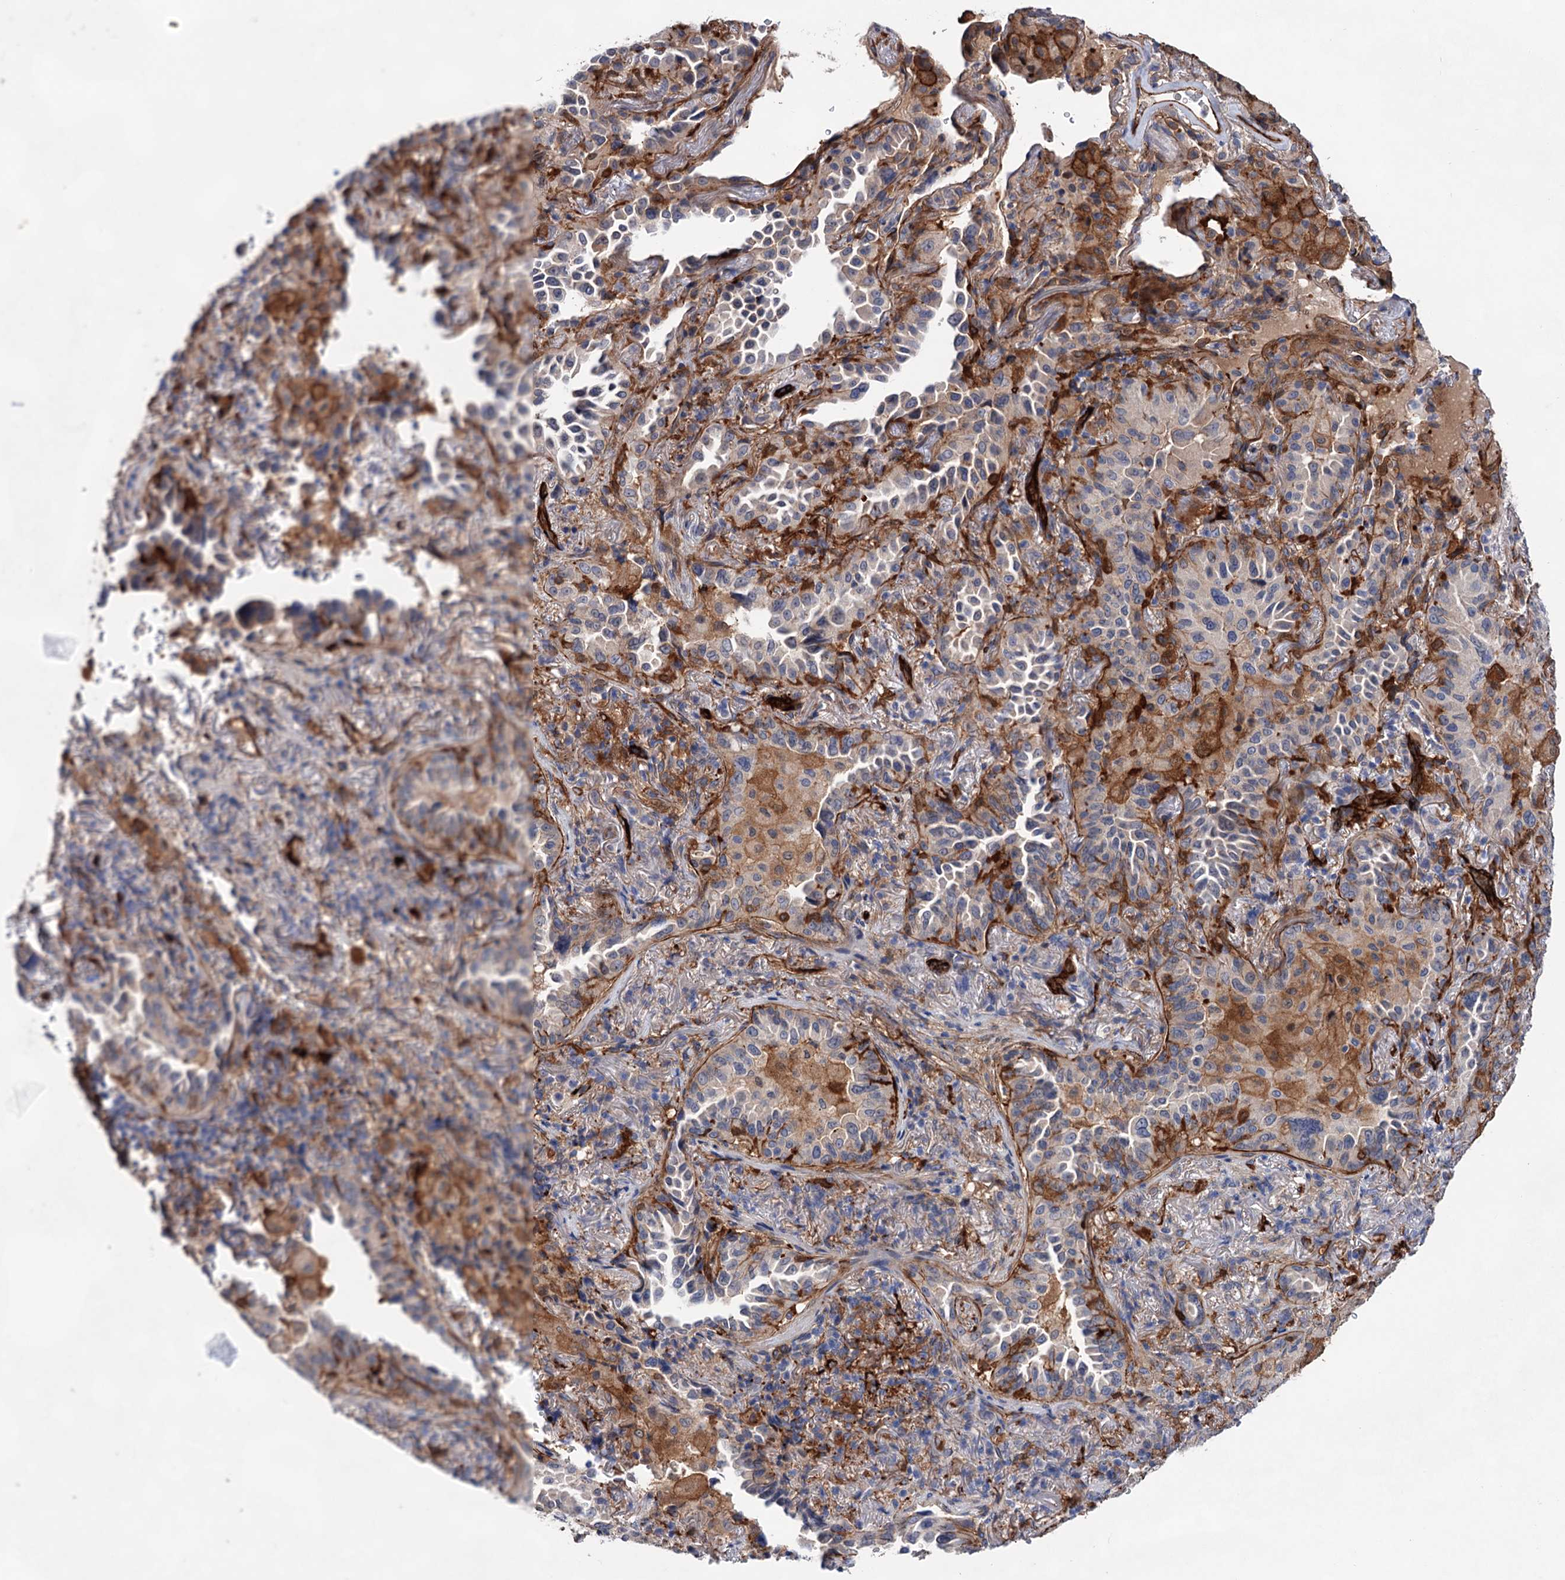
{"staining": {"intensity": "negative", "quantity": "none", "location": "none"}, "tissue": "lung cancer", "cell_type": "Tumor cells", "image_type": "cancer", "snomed": [{"axis": "morphology", "description": "Adenocarcinoma, NOS"}, {"axis": "topography", "description": "Lung"}], "caption": "High power microscopy photomicrograph of an immunohistochemistry (IHC) image of lung cancer, revealing no significant staining in tumor cells.", "gene": "TMTC3", "patient": {"sex": "female", "age": 69}}